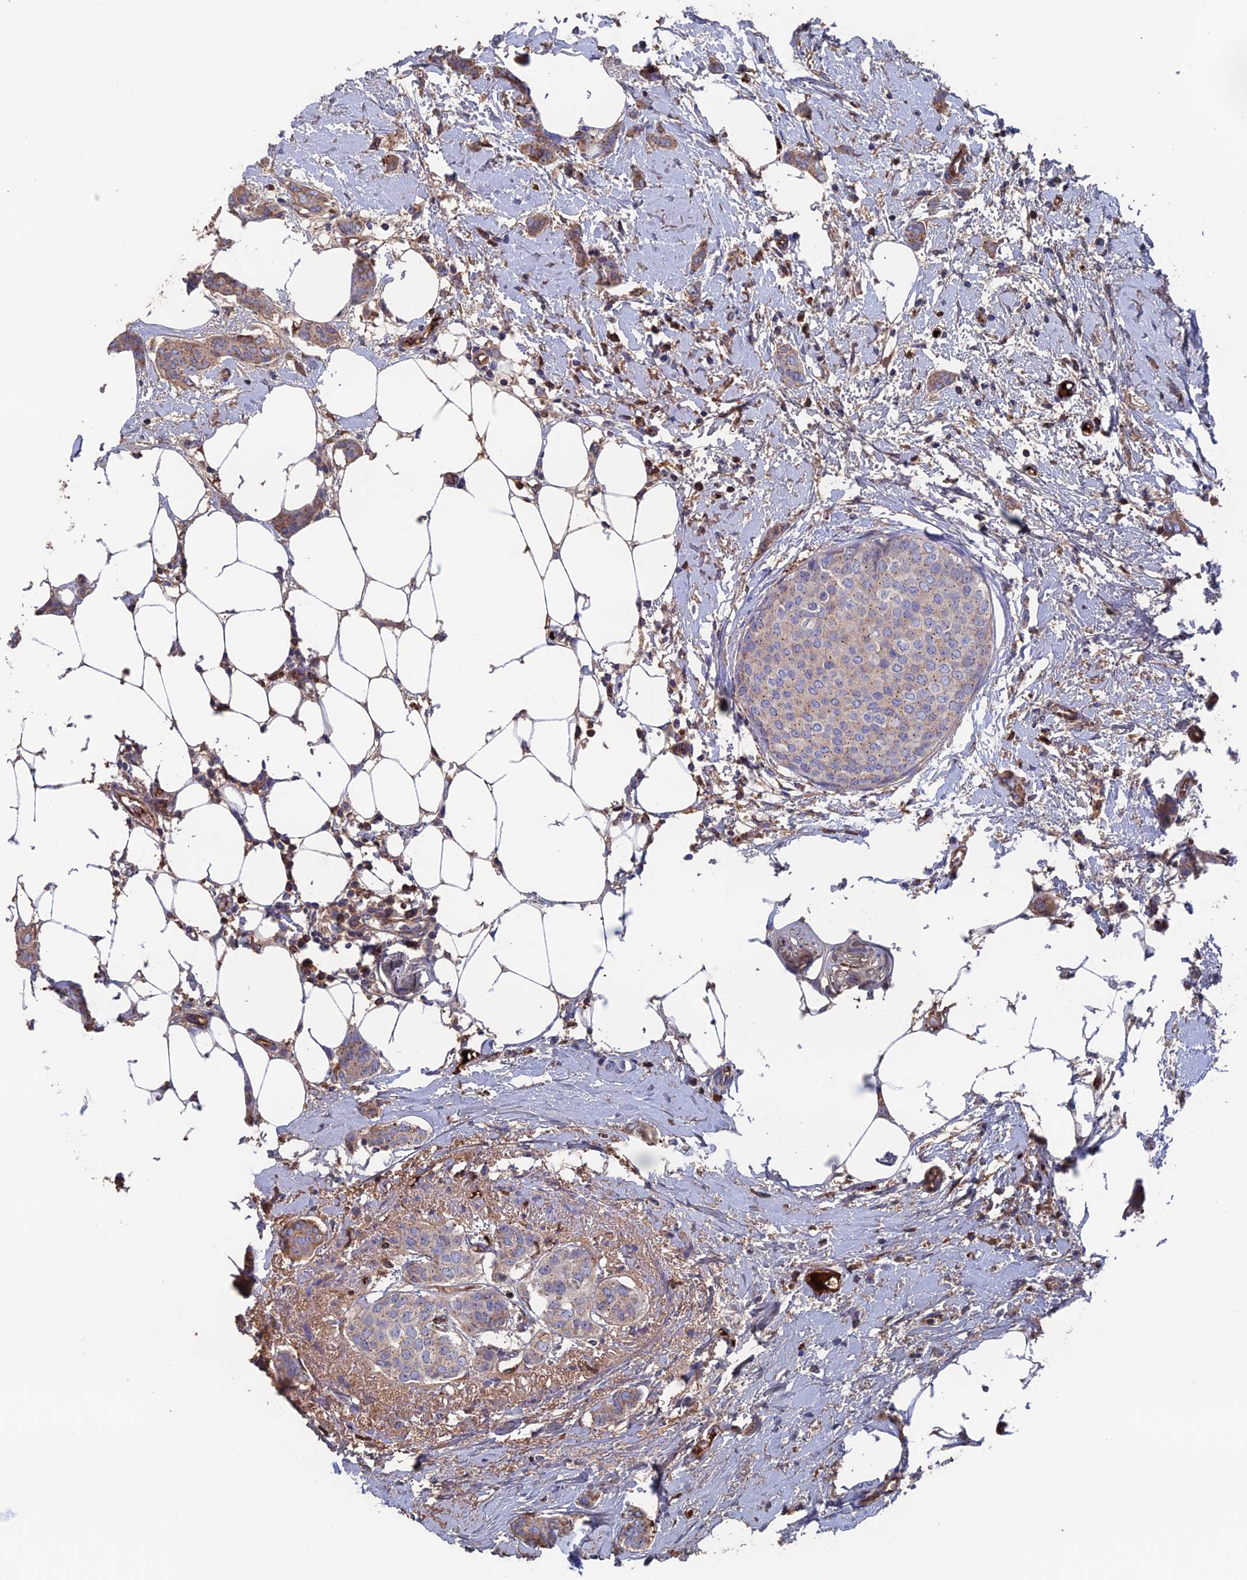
{"staining": {"intensity": "moderate", "quantity": "25%-75%", "location": "cytoplasmic/membranous"}, "tissue": "breast cancer", "cell_type": "Tumor cells", "image_type": "cancer", "snomed": [{"axis": "morphology", "description": "Duct carcinoma"}, {"axis": "topography", "description": "Breast"}], "caption": "Human breast cancer (infiltrating ductal carcinoma) stained with a brown dye reveals moderate cytoplasmic/membranous positive staining in about 25%-75% of tumor cells.", "gene": "HPF1", "patient": {"sex": "female", "age": 72}}